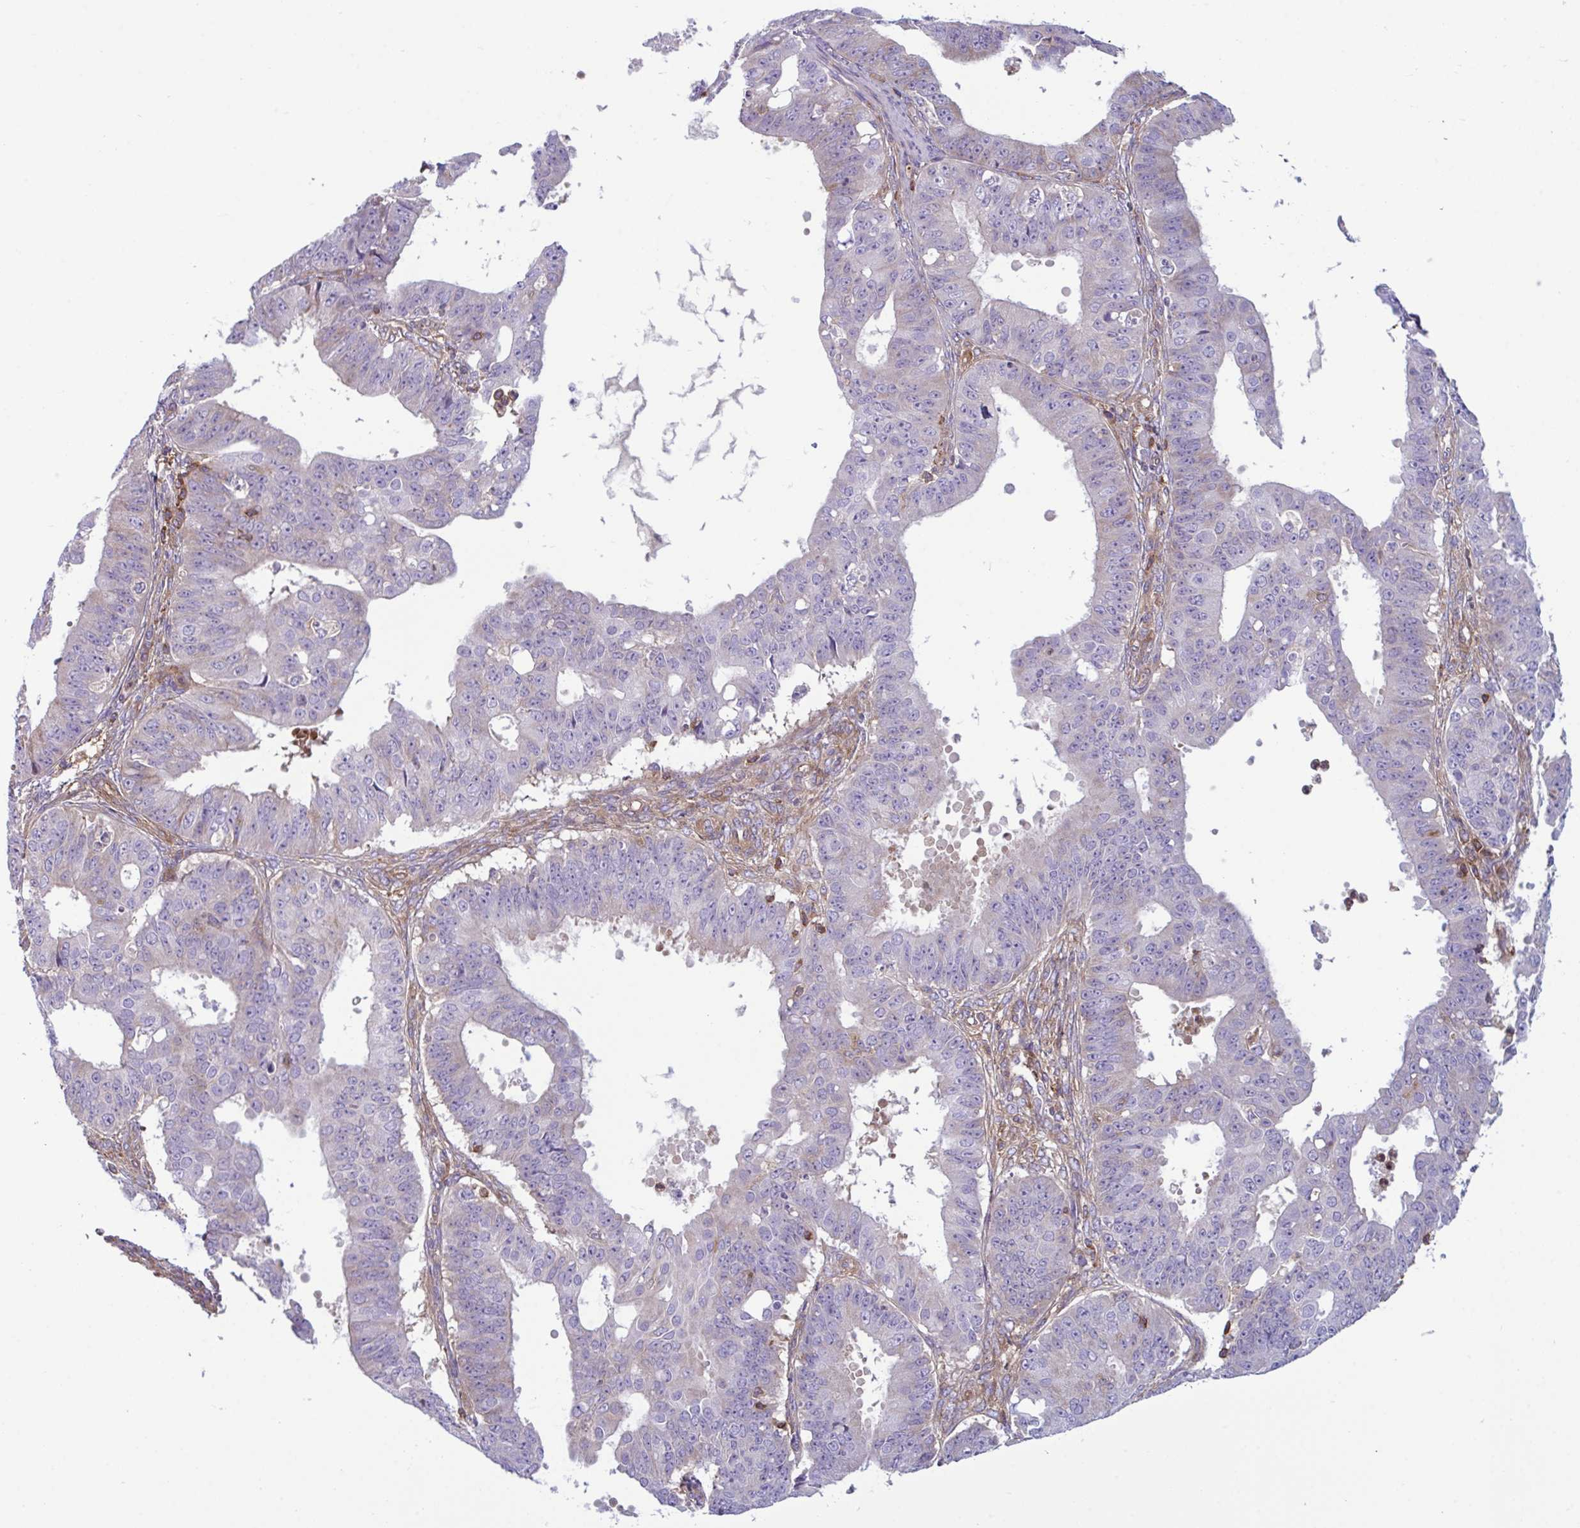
{"staining": {"intensity": "negative", "quantity": "none", "location": "none"}, "tissue": "ovarian cancer", "cell_type": "Tumor cells", "image_type": "cancer", "snomed": [{"axis": "morphology", "description": "Carcinoma, endometroid"}, {"axis": "topography", "description": "Appendix"}, {"axis": "topography", "description": "Ovary"}], "caption": "DAB immunohistochemical staining of human ovarian endometroid carcinoma displays no significant positivity in tumor cells.", "gene": "TSC22D3", "patient": {"sex": "female", "age": 42}}